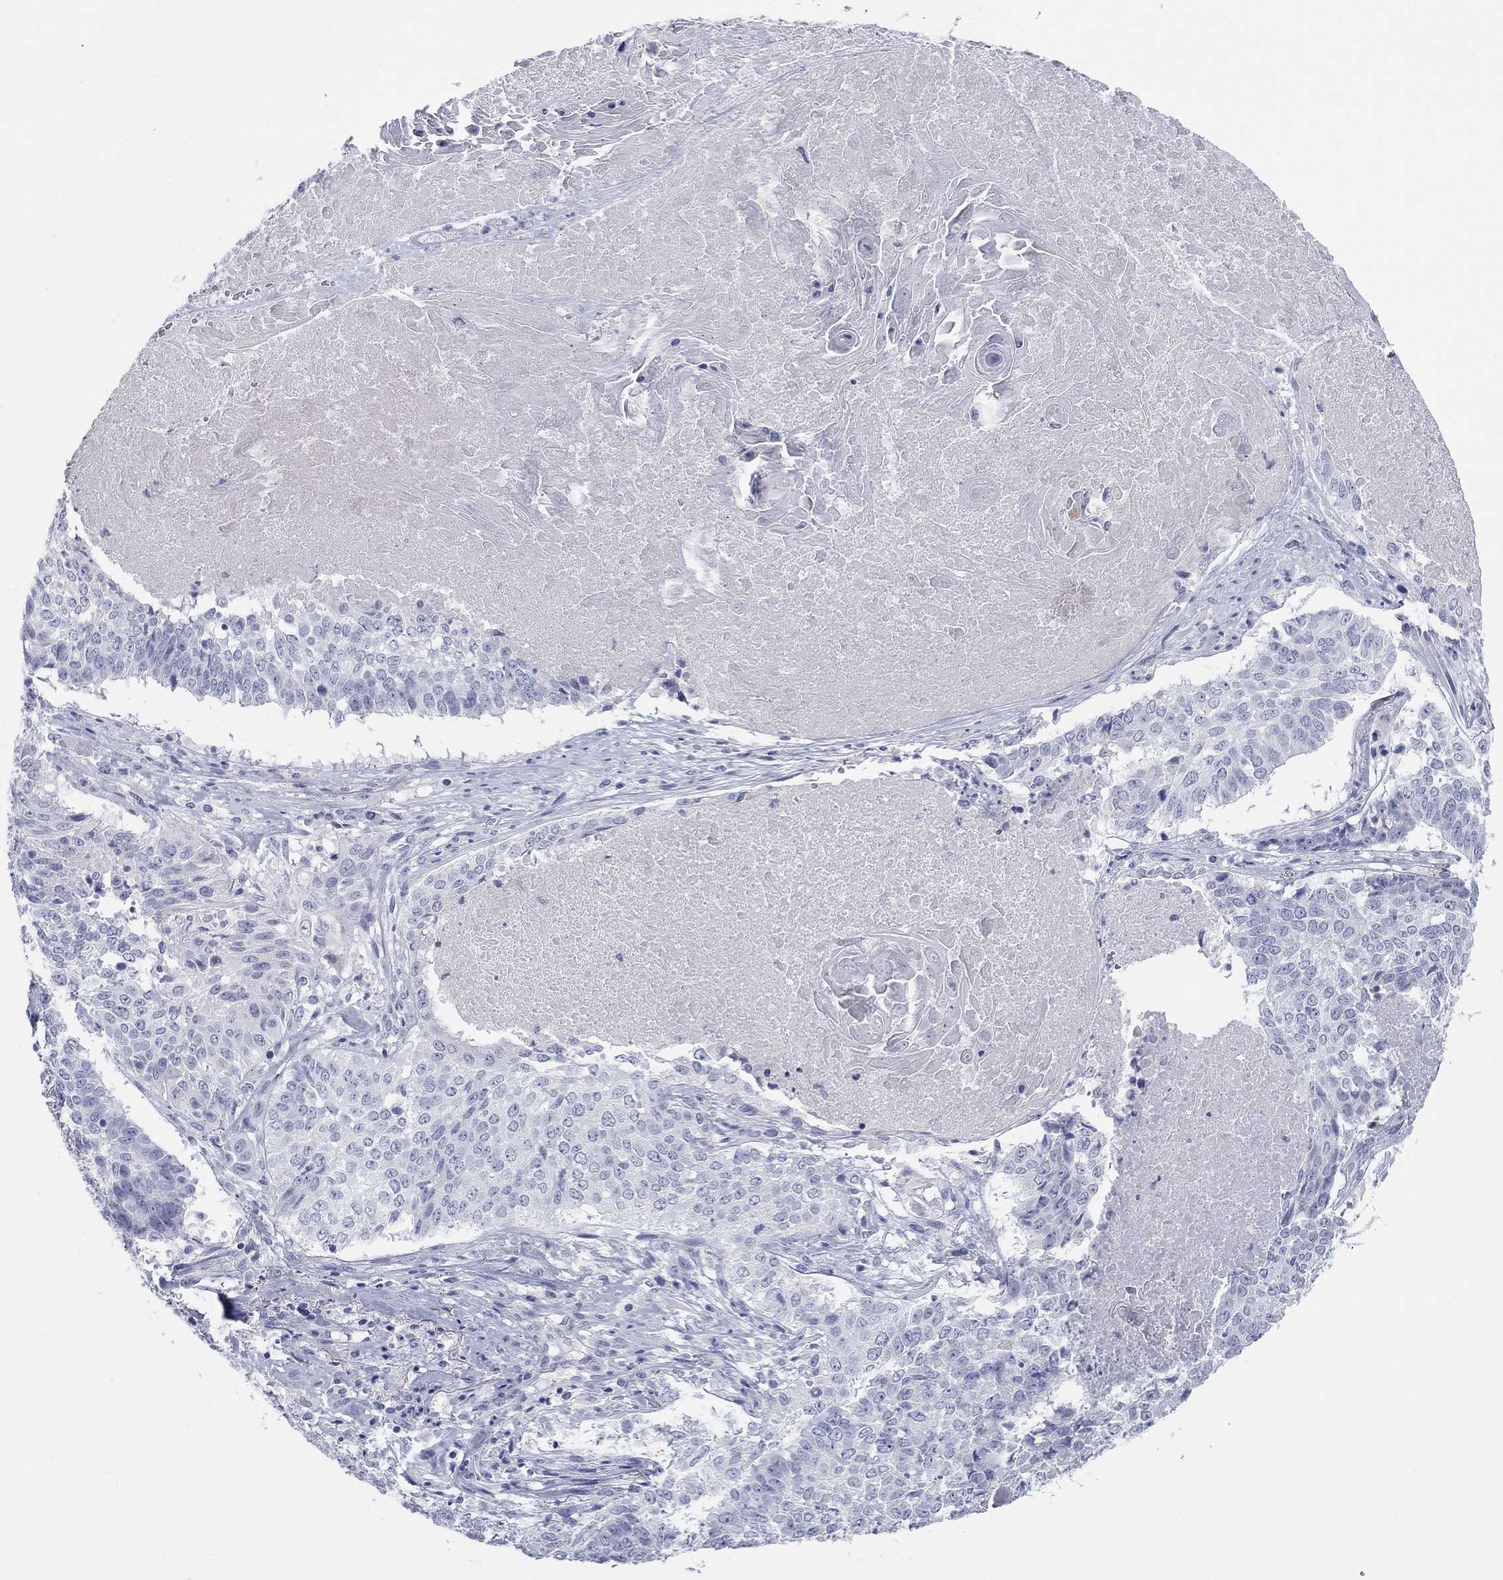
{"staining": {"intensity": "negative", "quantity": "none", "location": "none"}, "tissue": "lung cancer", "cell_type": "Tumor cells", "image_type": "cancer", "snomed": [{"axis": "morphology", "description": "Squamous cell carcinoma, NOS"}, {"axis": "topography", "description": "Lung"}], "caption": "Tumor cells show no significant protein positivity in lung cancer (squamous cell carcinoma). Nuclei are stained in blue.", "gene": "ATP6V1G2", "patient": {"sex": "male", "age": 64}}